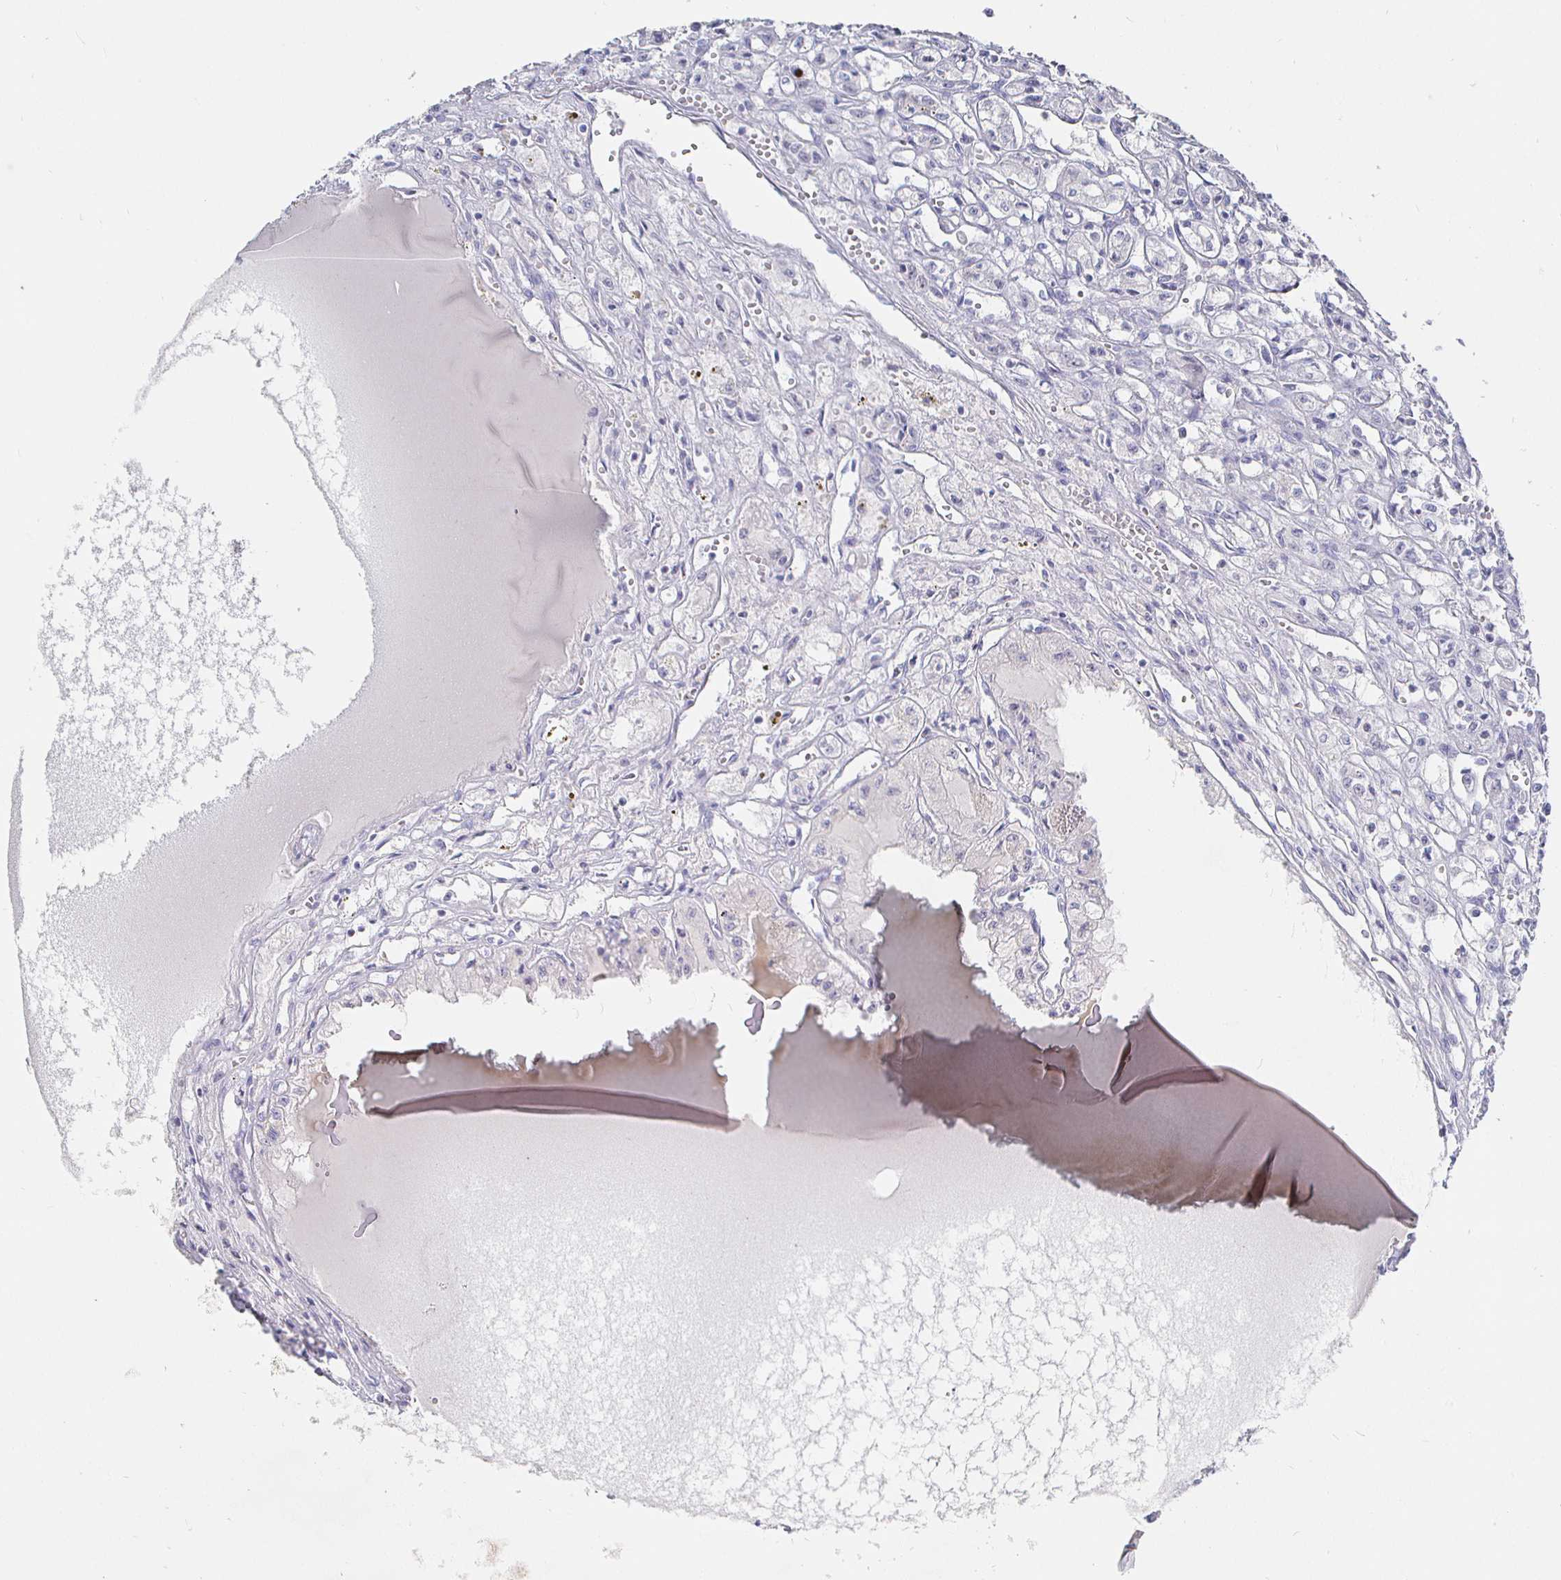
{"staining": {"intensity": "negative", "quantity": "none", "location": "none"}, "tissue": "renal cancer", "cell_type": "Tumor cells", "image_type": "cancer", "snomed": [{"axis": "morphology", "description": "Adenocarcinoma, NOS"}, {"axis": "topography", "description": "Kidney"}], "caption": "Immunohistochemical staining of adenocarcinoma (renal) demonstrates no significant positivity in tumor cells.", "gene": "LRRC23", "patient": {"sex": "male", "age": 56}}